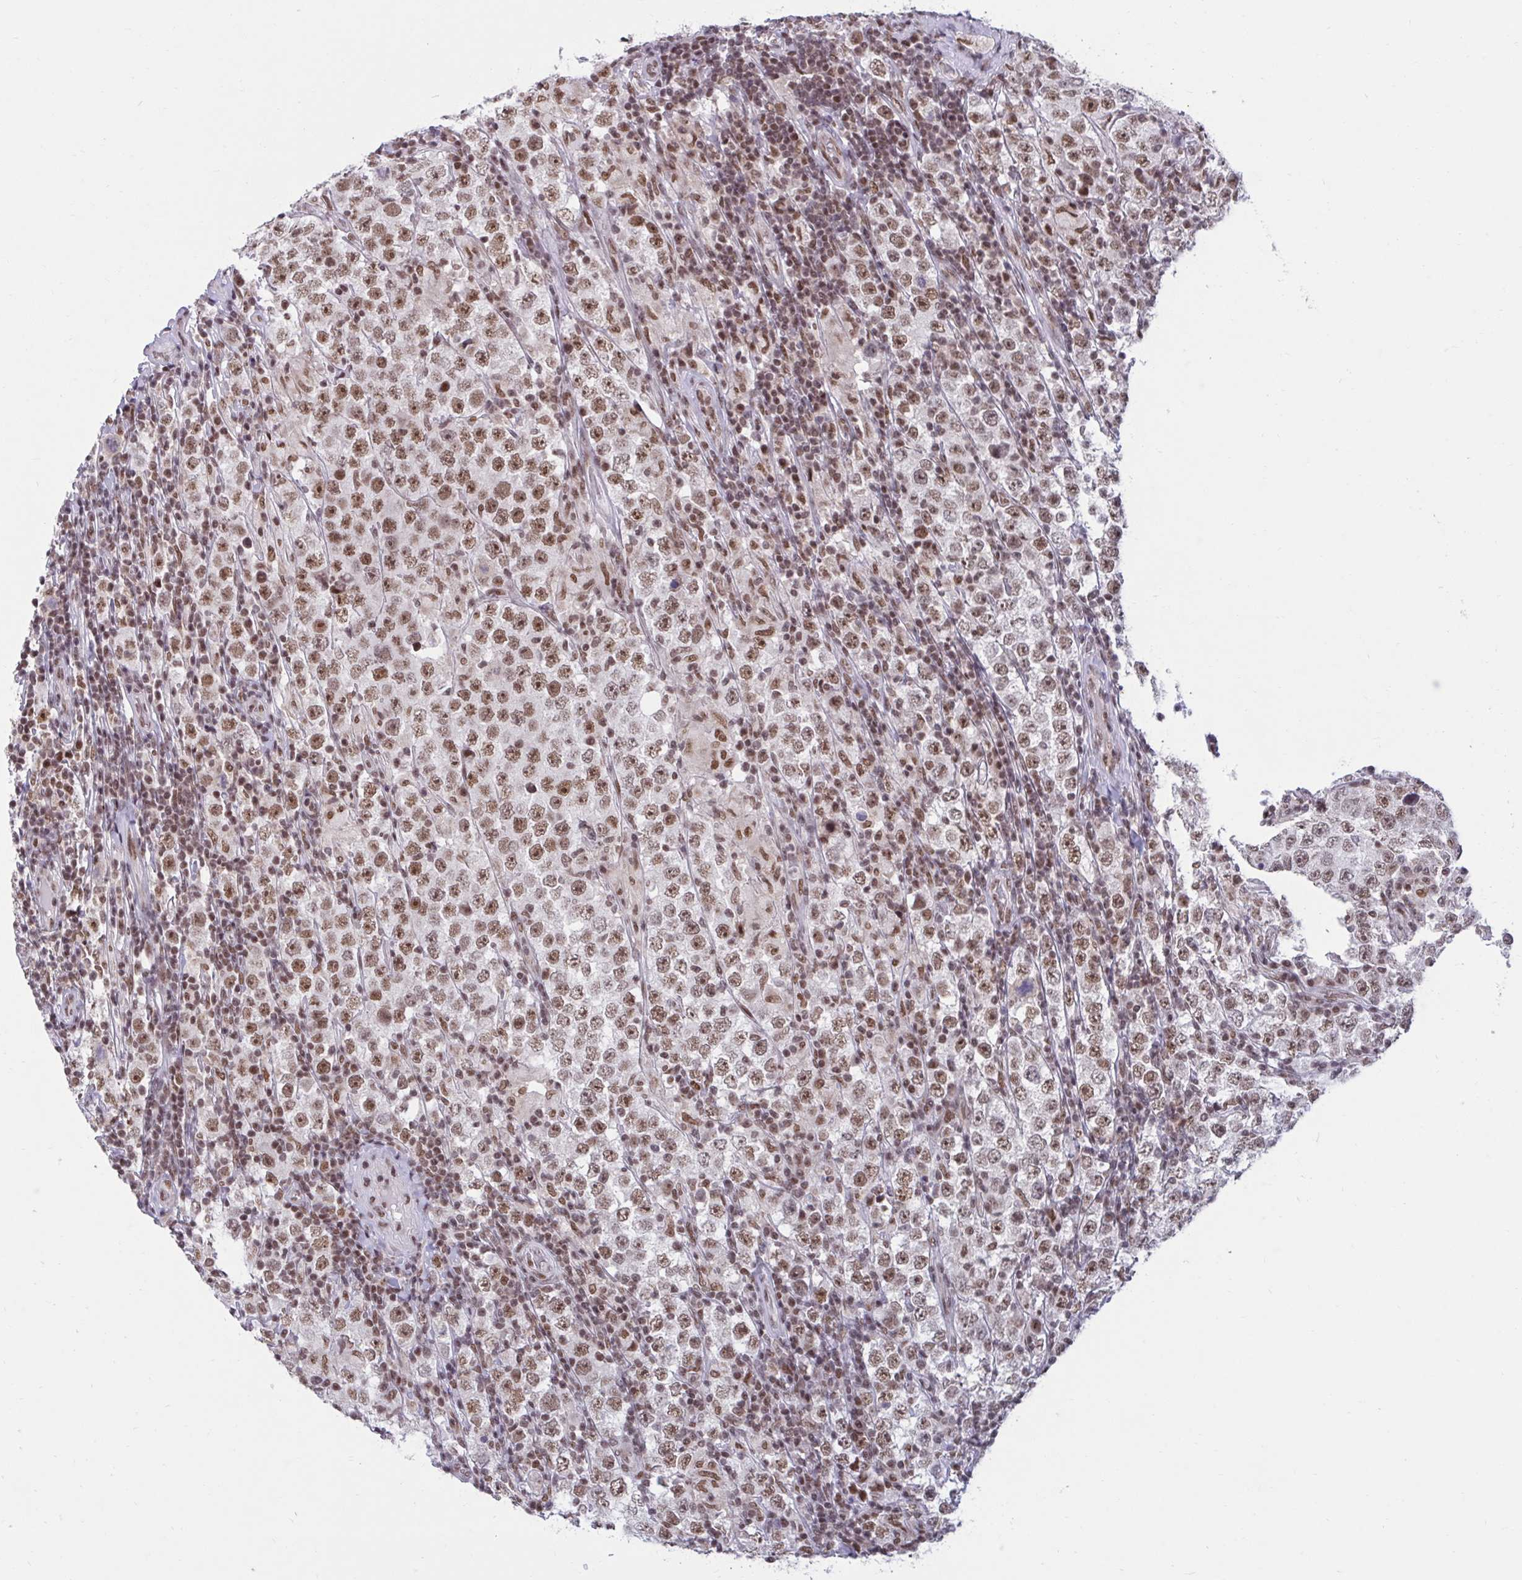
{"staining": {"intensity": "moderate", "quantity": ">75%", "location": "nuclear"}, "tissue": "testis cancer", "cell_type": "Tumor cells", "image_type": "cancer", "snomed": [{"axis": "morphology", "description": "Normal tissue, NOS"}, {"axis": "morphology", "description": "Urothelial carcinoma, High grade"}, {"axis": "morphology", "description": "Seminoma, NOS"}, {"axis": "morphology", "description": "Carcinoma, Embryonal, NOS"}, {"axis": "topography", "description": "Urinary bladder"}, {"axis": "topography", "description": "Testis"}], "caption": "There is medium levels of moderate nuclear positivity in tumor cells of embryonal carcinoma (testis), as demonstrated by immunohistochemical staining (brown color).", "gene": "PHF10", "patient": {"sex": "male", "age": 41}}